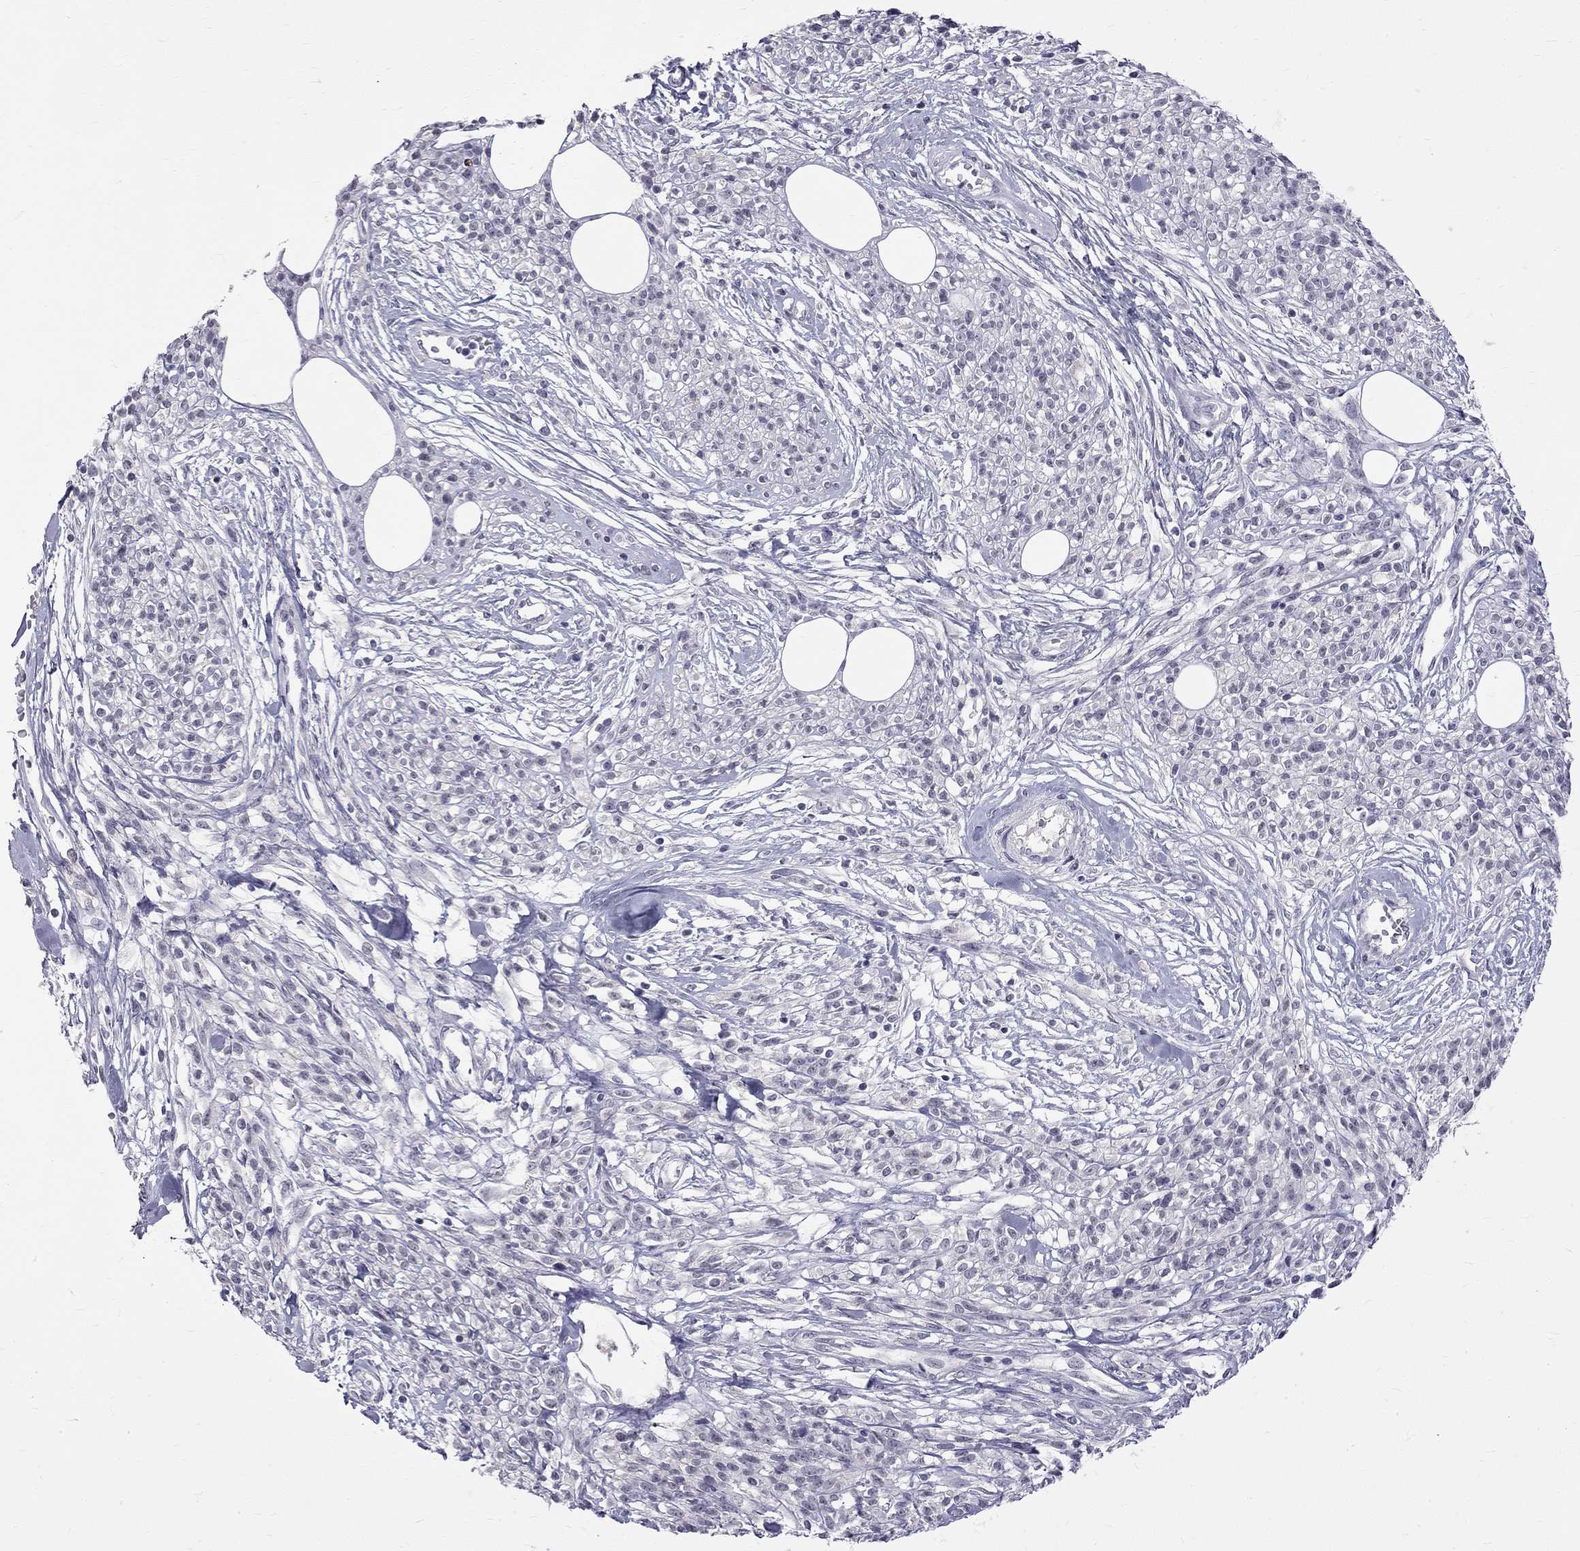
{"staining": {"intensity": "negative", "quantity": "none", "location": "none"}, "tissue": "melanoma", "cell_type": "Tumor cells", "image_type": "cancer", "snomed": [{"axis": "morphology", "description": "Malignant melanoma, NOS"}, {"axis": "topography", "description": "Skin"}, {"axis": "topography", "description": "Skin of trunk"}], "caption": "Tumor cells are negative for protein expression in human melanoma.", "gene": "RTL9", "patient": {"sex": "male", "age": 74}}